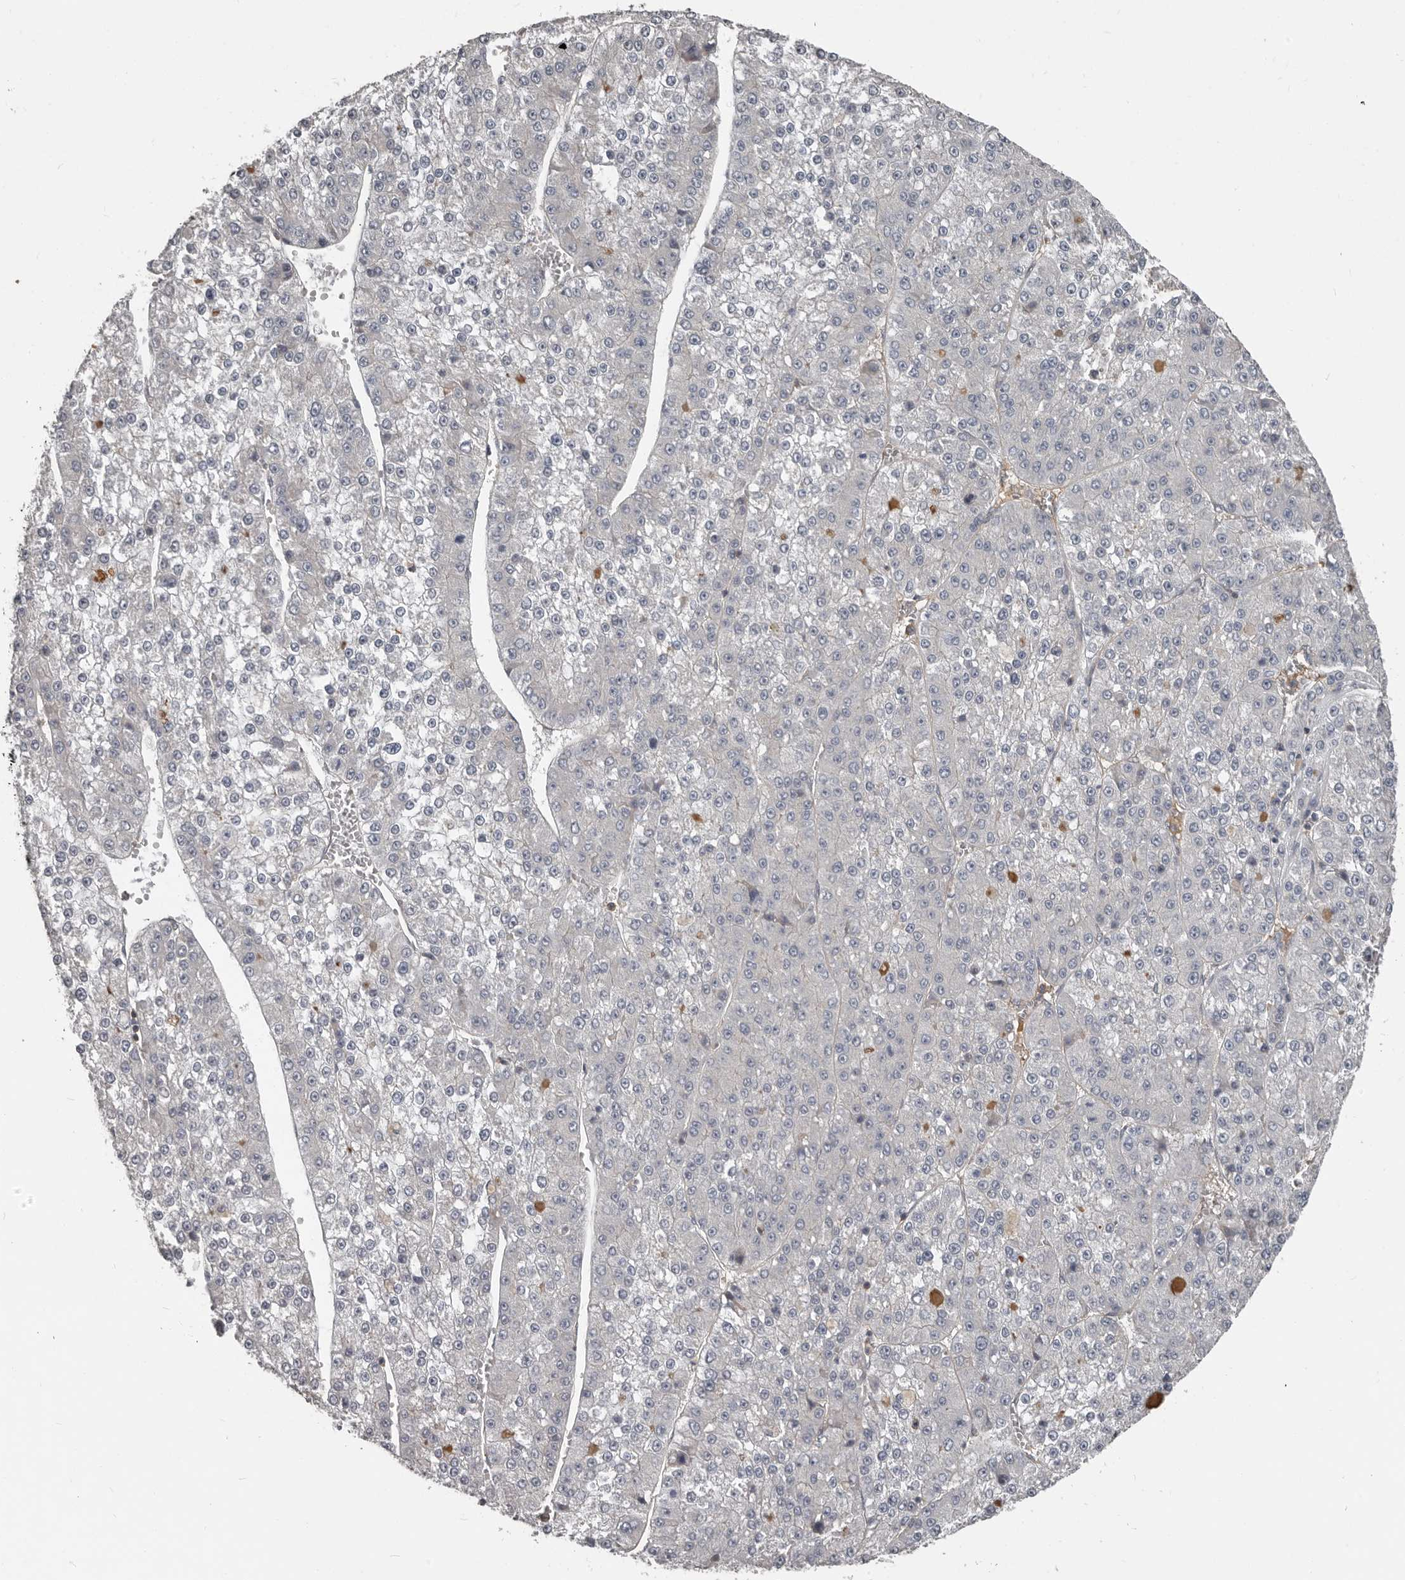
{"staining": {"intensity": "negative", "quantity": "none", "location": "none"}, "tissue": "liver cancer", "cell_type": "Tumor cells", "image_type": "cancer", "snomed": [{"axis": "morphology", "description": "Carcinoma, Hepatocellular, NOS"}, {"axis": "topography", "description": "Liver"}], "caption": "IHC image of human liver cancer (hepatocellular carcinoma) stained for a protein (brown), which demonstrates no positivity in tumor cells.", "gene": "CA6", "patient": {"sex": "female", "age": 73}}